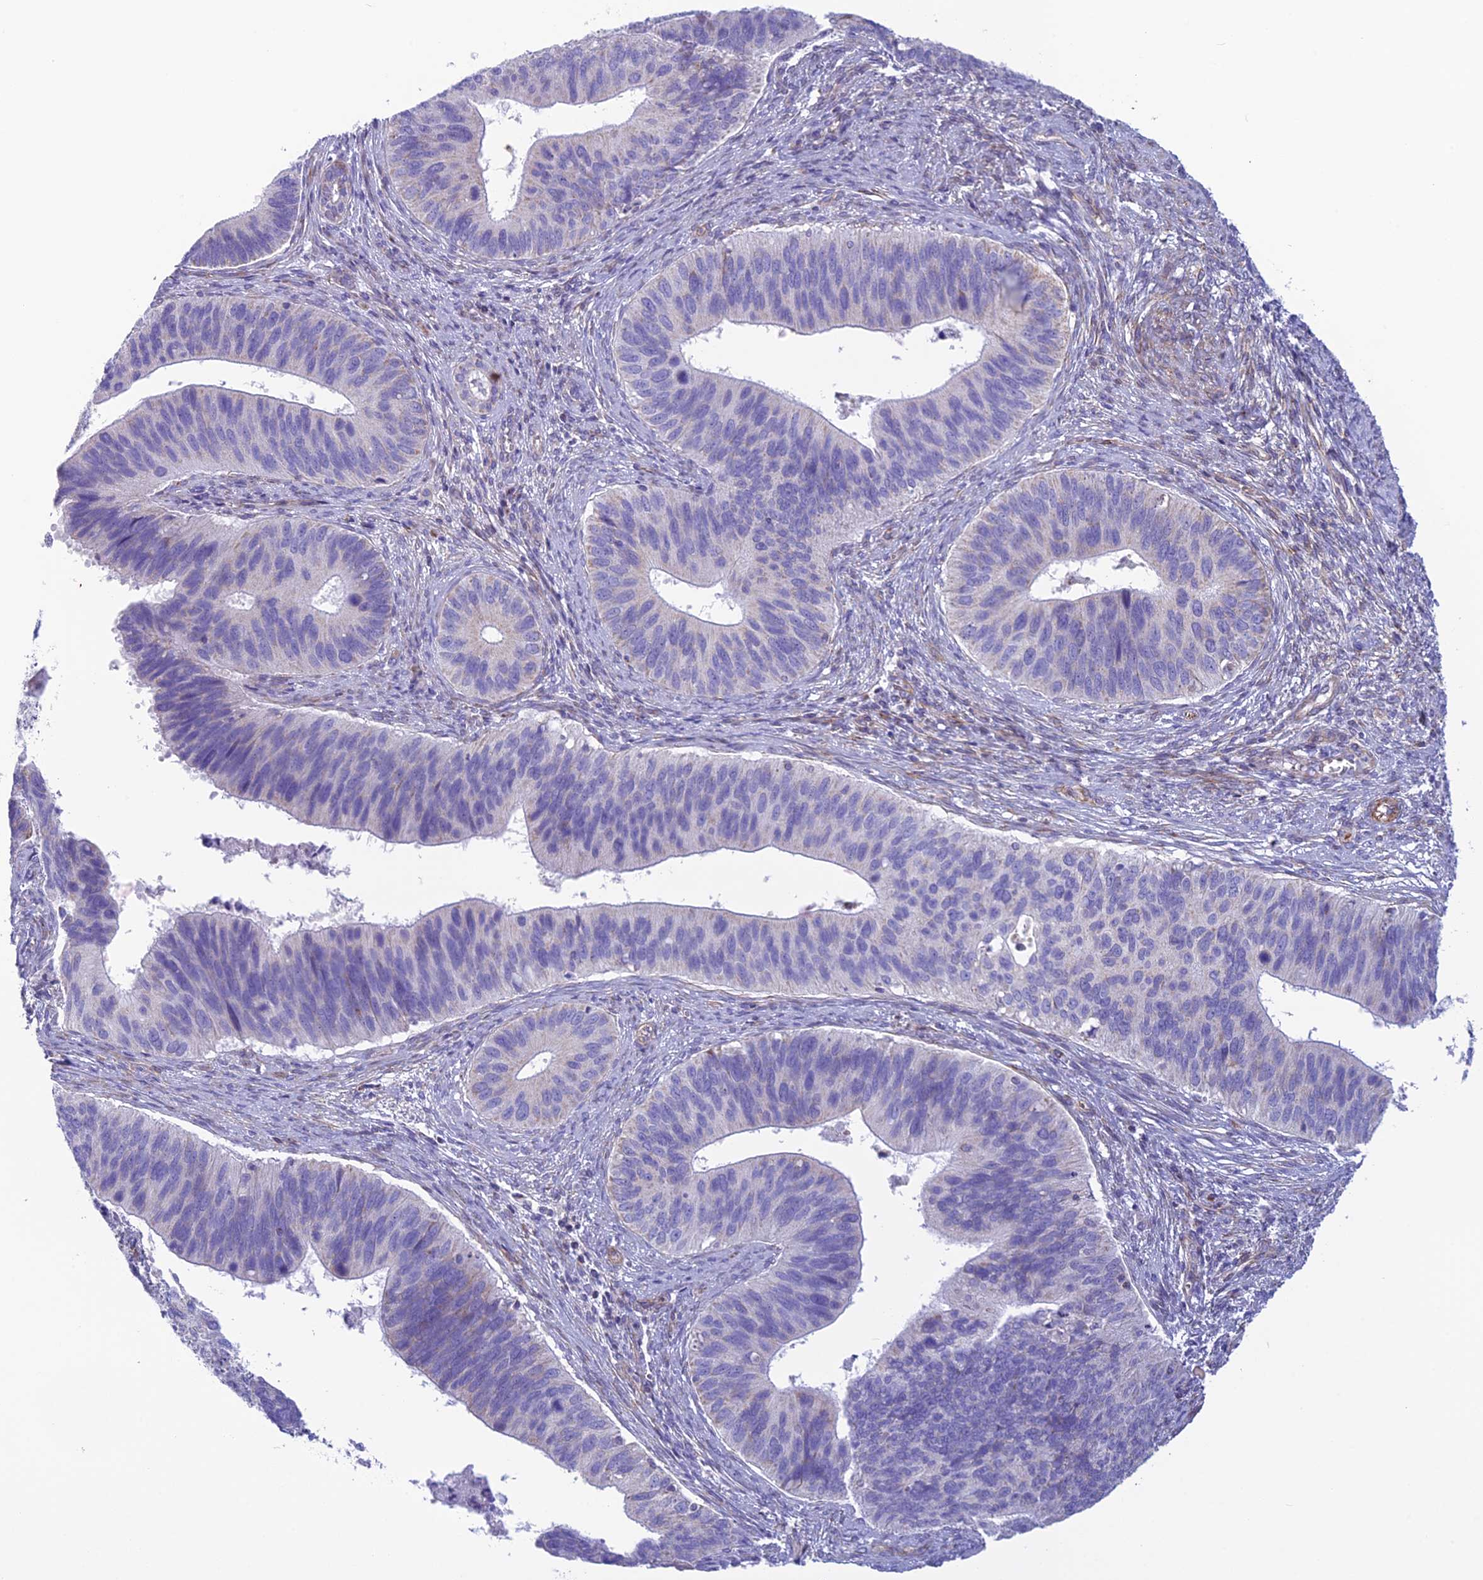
{"staining": {"intensity": "weak", "quantity": "<25%", "location": "cytoplasmic/membranous"}, "tissue": "cervical cancer", "cell_type": "Tumor cells", "image_type": "cancer", "snomed": [{"axis": "morphology", "description": "Adenocarcinoma, NOS"}, {"axis": "topography", "description": "Cervix"}], "caption": "Tumor cells show no significant protein positivity in cervical cancer (adenocarcinoma).", "gene": "POMGNT1", "patient": {"sex": "female", "age": 42}}